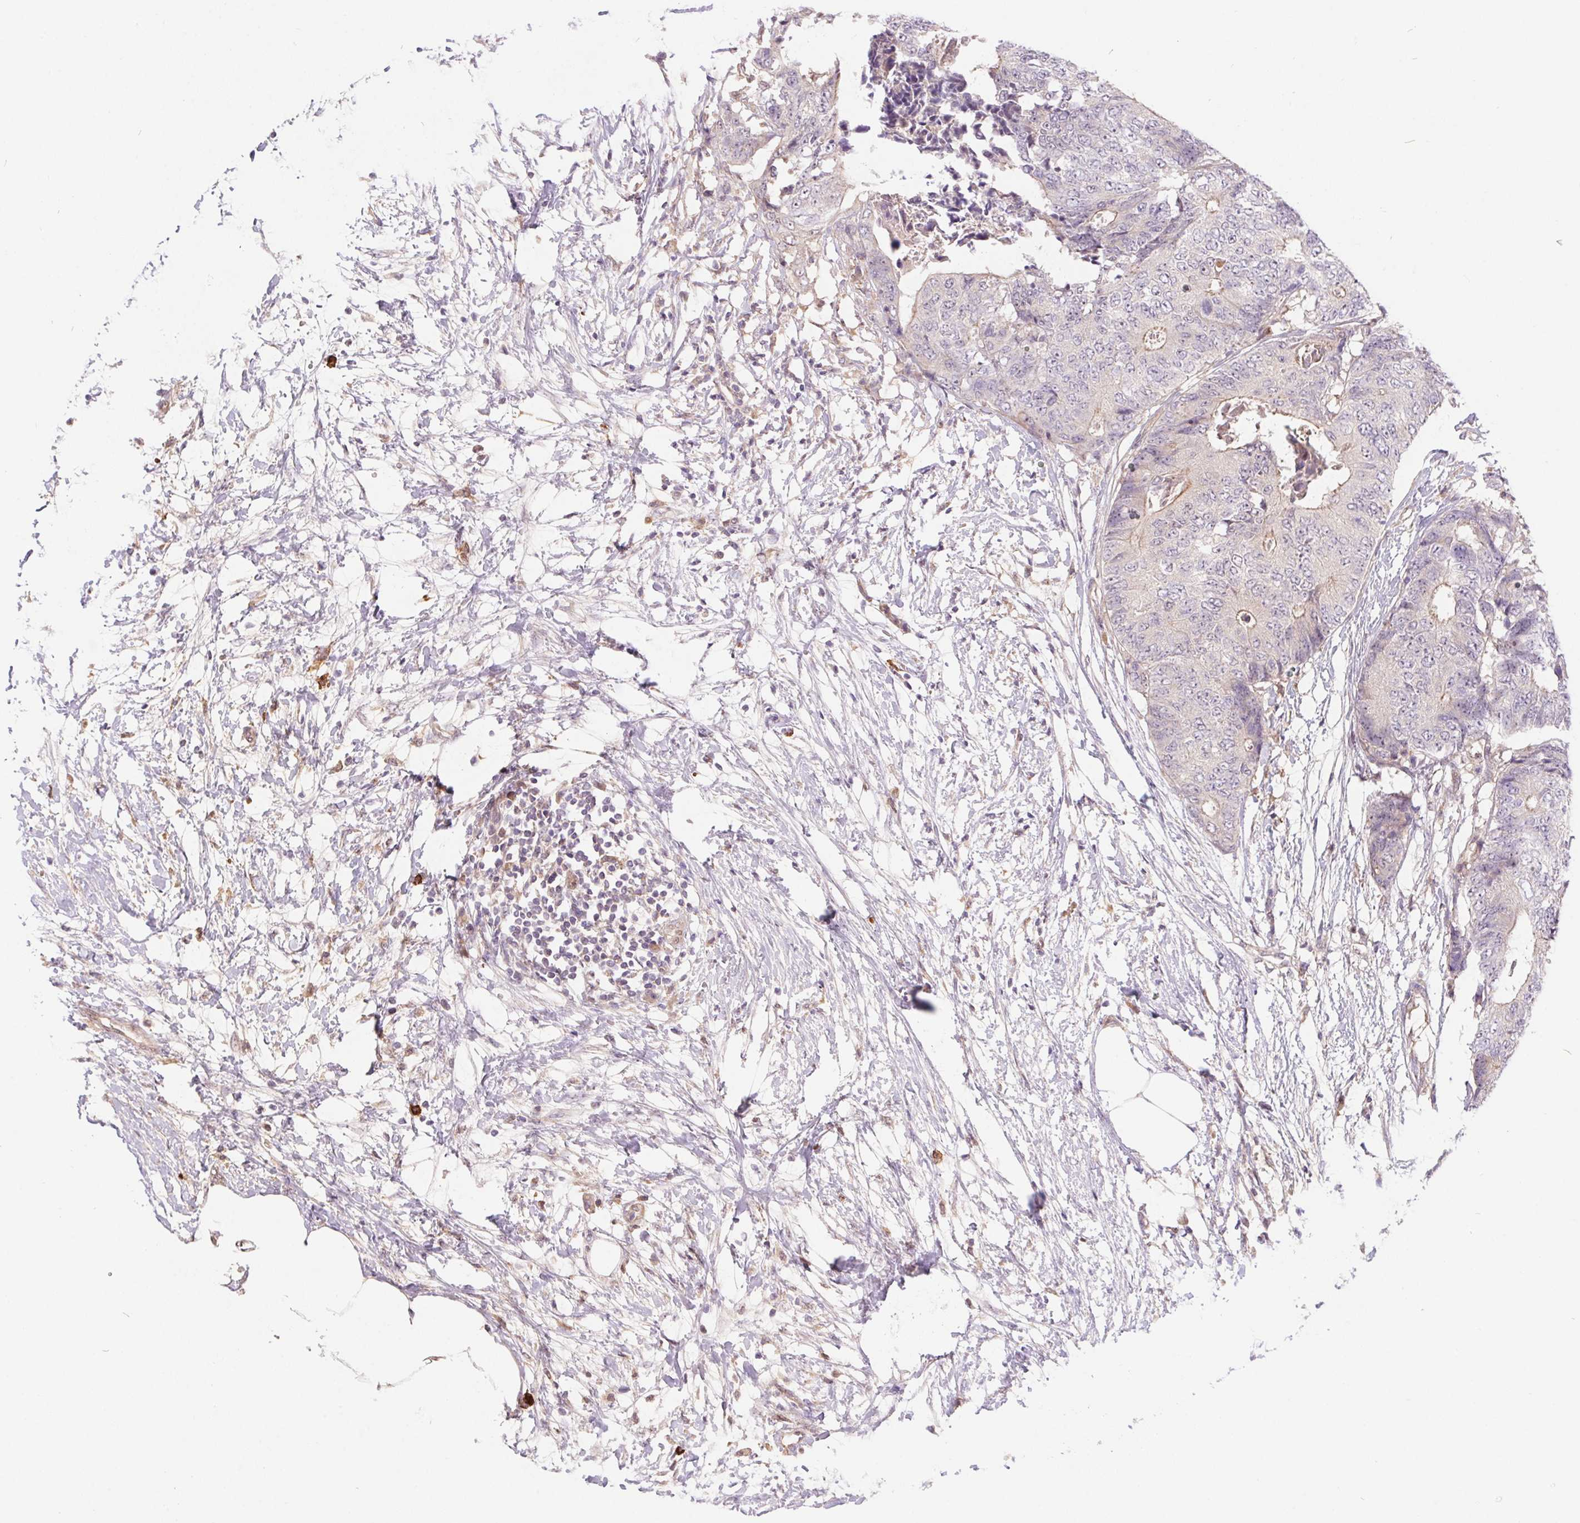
{"staining": {"intensity": "weak", "quantity": "<25%", "location": "cytoplasmic/membranous"}, "tissue": "colorectal cancer", "cell_type": "Tumor cells", "image_type": "cancer", "snomed": [{"axis": "morphology", "description": "Adenocarcinoma, NOS"}, {"axis": "topography", "description": "Colon"}], "caption": "Immunohistochemical staining of adenocarcinoma (colorectal) displays no significant expression in tumor cells.", "gene": "NUDT16", "patient": {"sex": "female", "age": 48}}